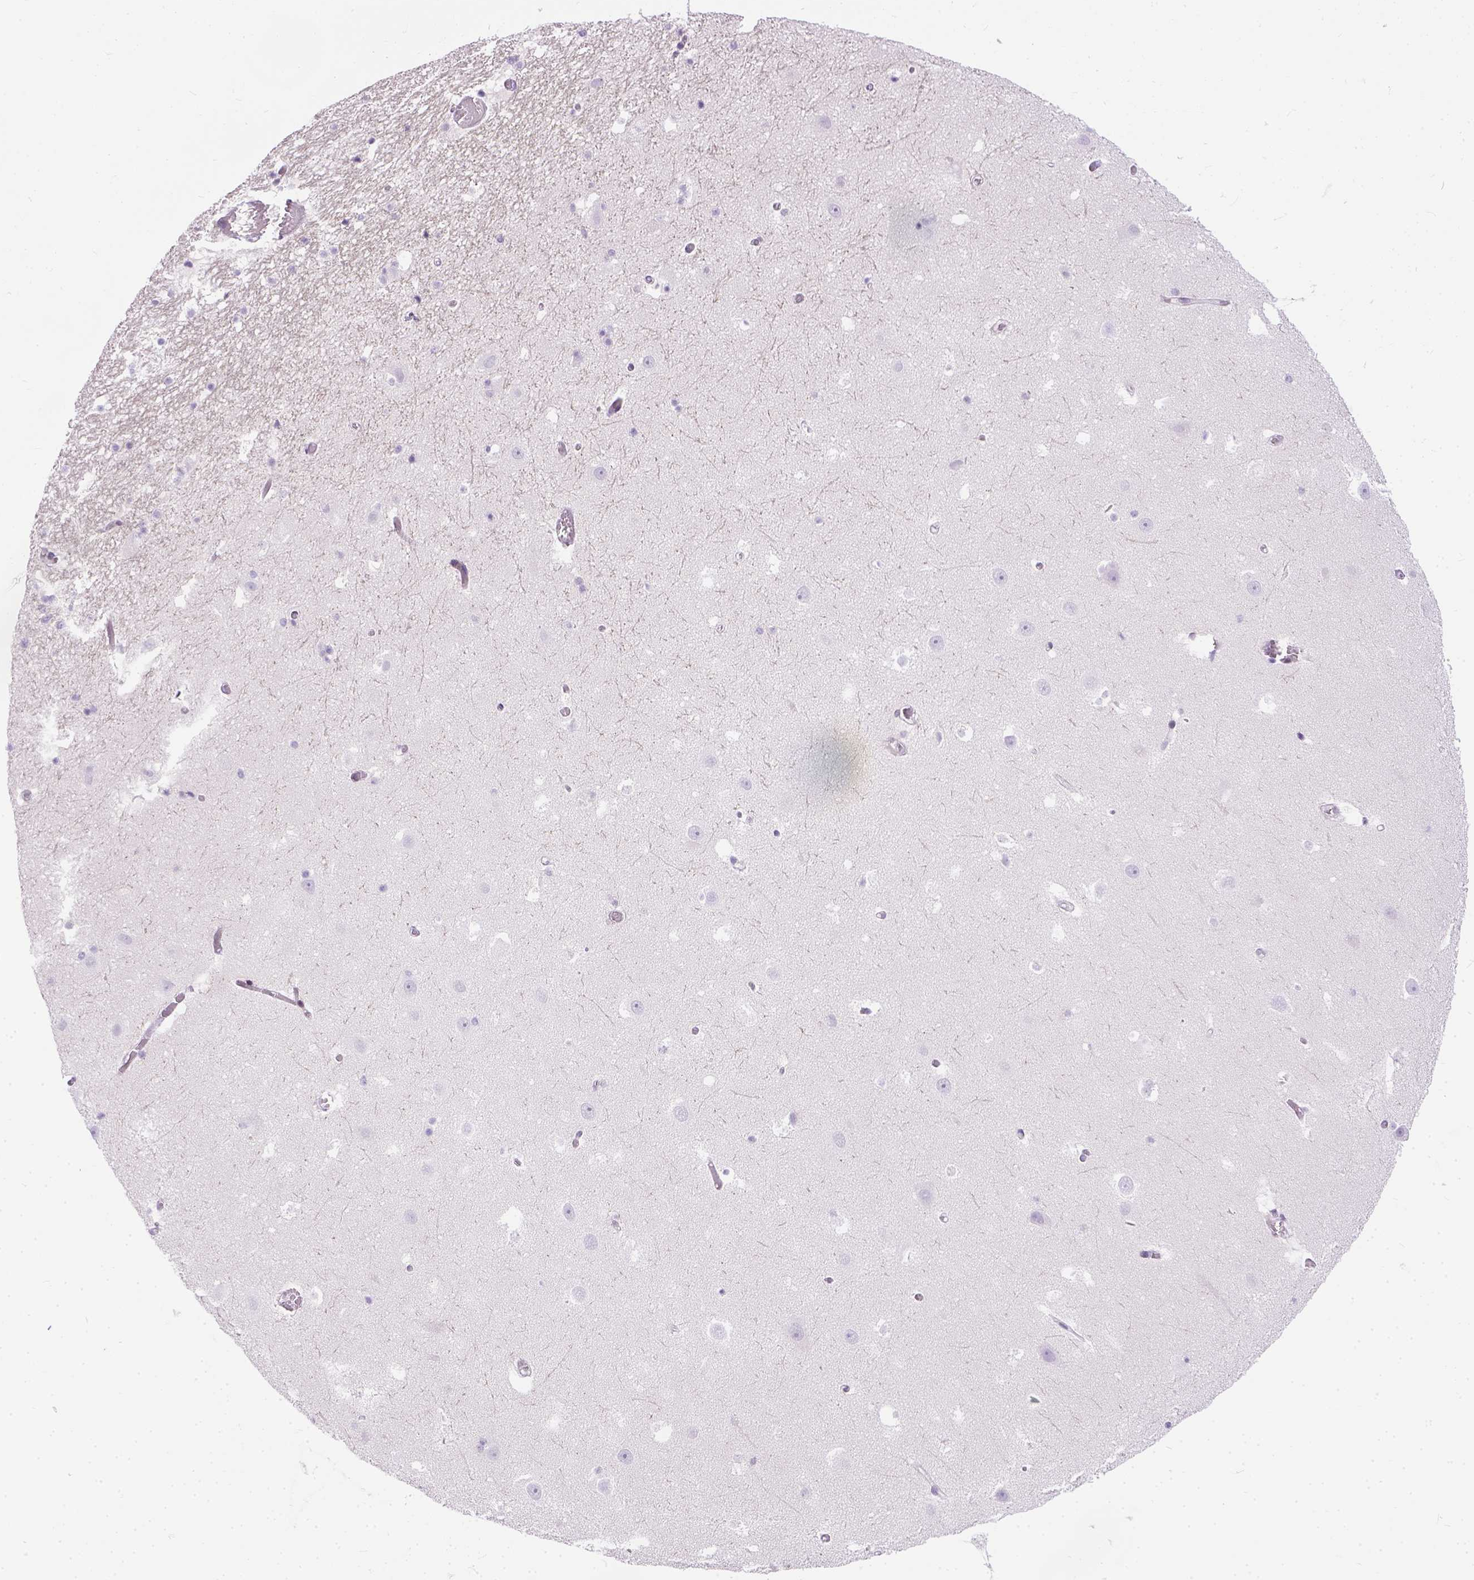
{"staining": {"intensity": "negative", "quantity": "none", "location": "none"}, "tissue": "hippocampus", "cell_type": "Glial cells", "image_type": "normal", "snomed": [{"axis": "morphology", "description": "Normal tissue, NOS"}, {"axis": "topography", "description": "Hippocampus"}], "caption": "This is a histopathology image of immunohistochemistry staining of unremarkable hippocampus, which shows no positivity in glial cells. (DAB (3,3'-diaminobenzidine) IHC visualized using brightfield microscopy, high magnification).", "gene": "FAM184B", "patient": {"sex": "male", "age": 26}}